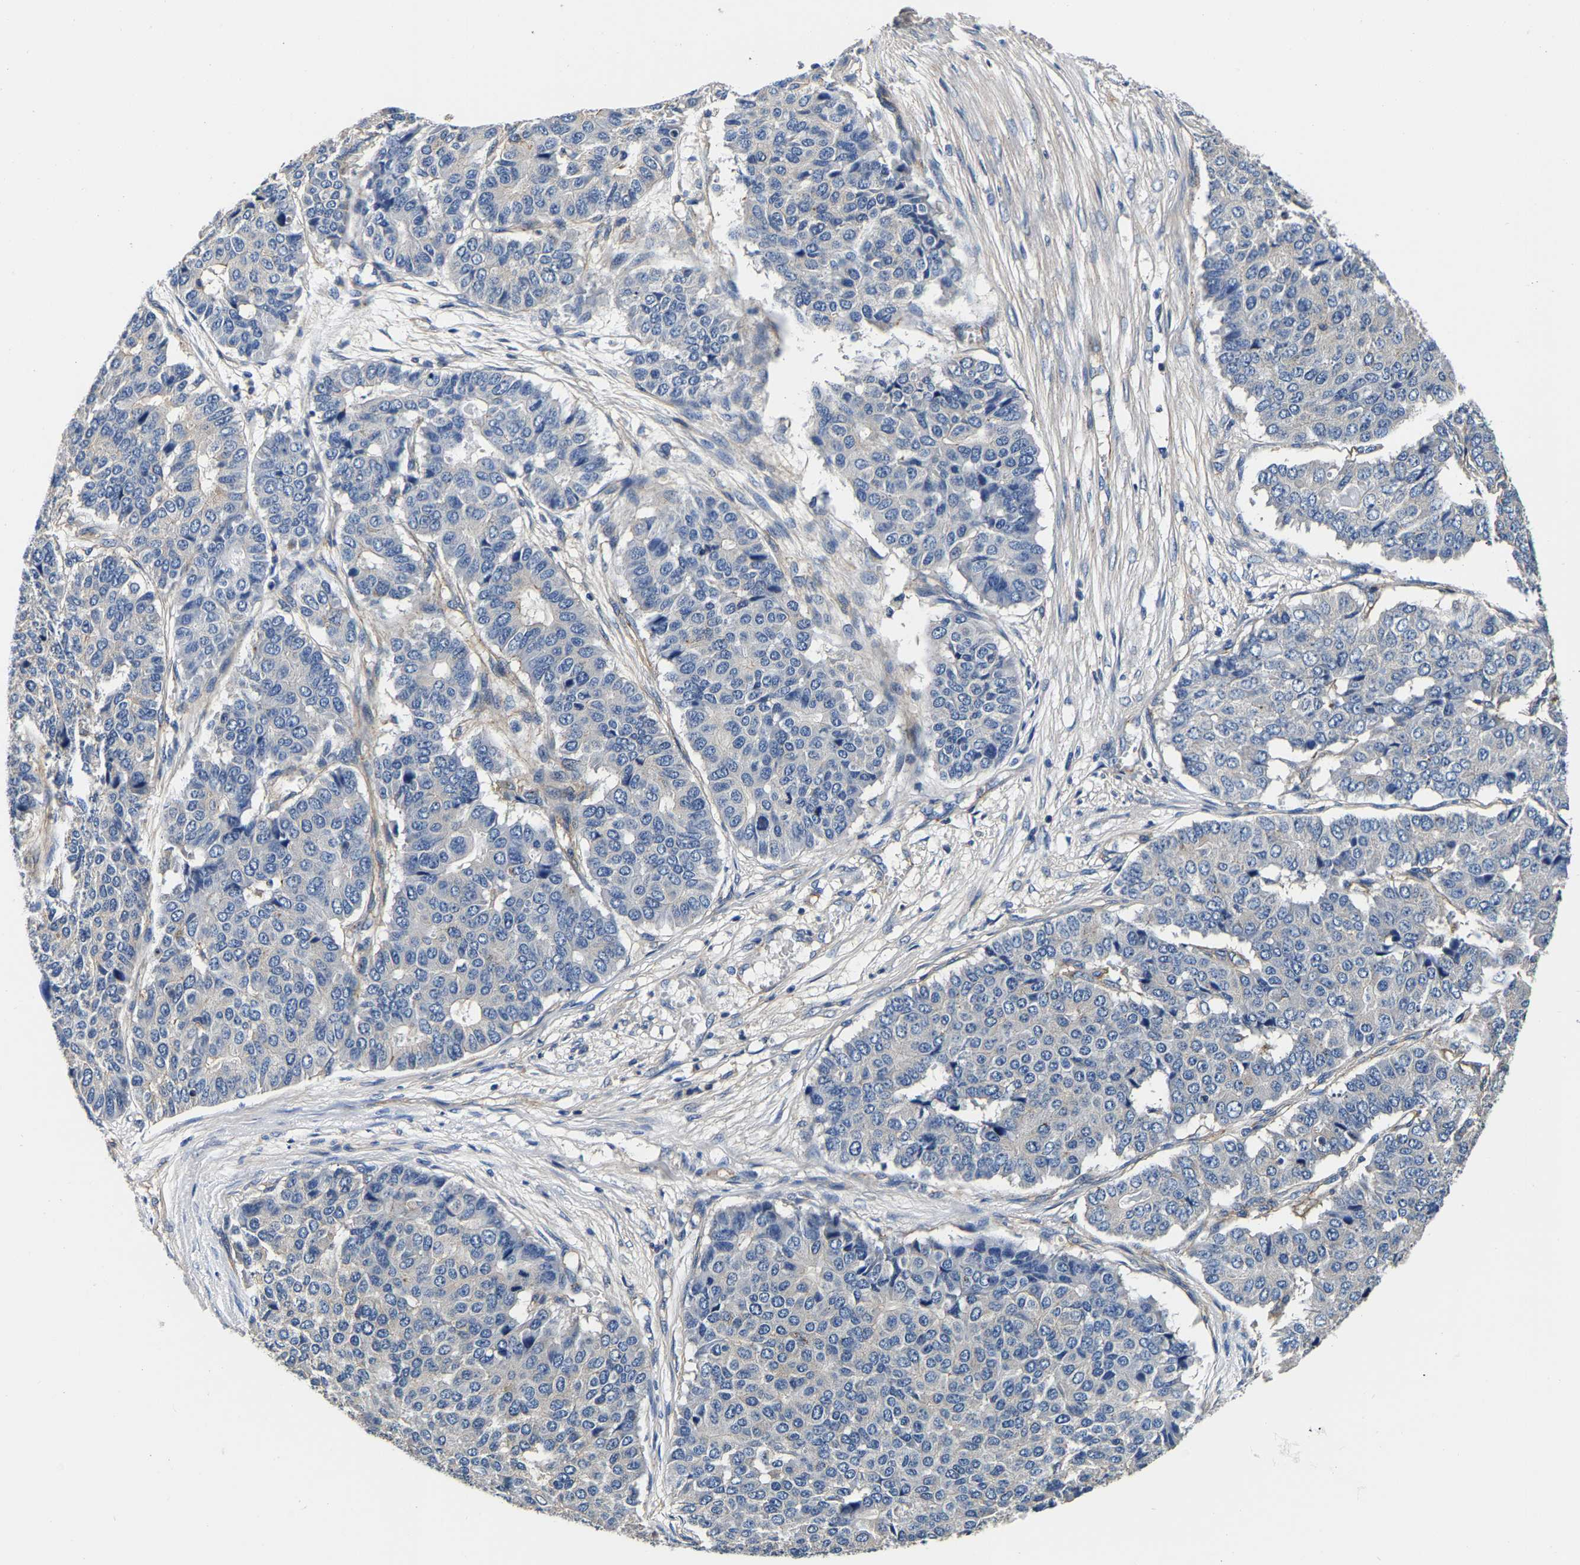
{"staining": {"intensity": "negative", "quantity": "none", "location": "none"}, "tissue": "pancreatic cancer", "cell_type": "Tumor cells", "image_type": "cancer", "snomed": [{"axis": "morphology", "description": "Adenocarcinoma, NOS"}, {"axis": "topography", "description": "Pancreas"}], "caption": "Immunohistochemical staining of pancreatic cancer exhibits no significant expression in tumor cells.", "gene": "SH3GLB1", "patient": {"sex": "male", "age": 50}}